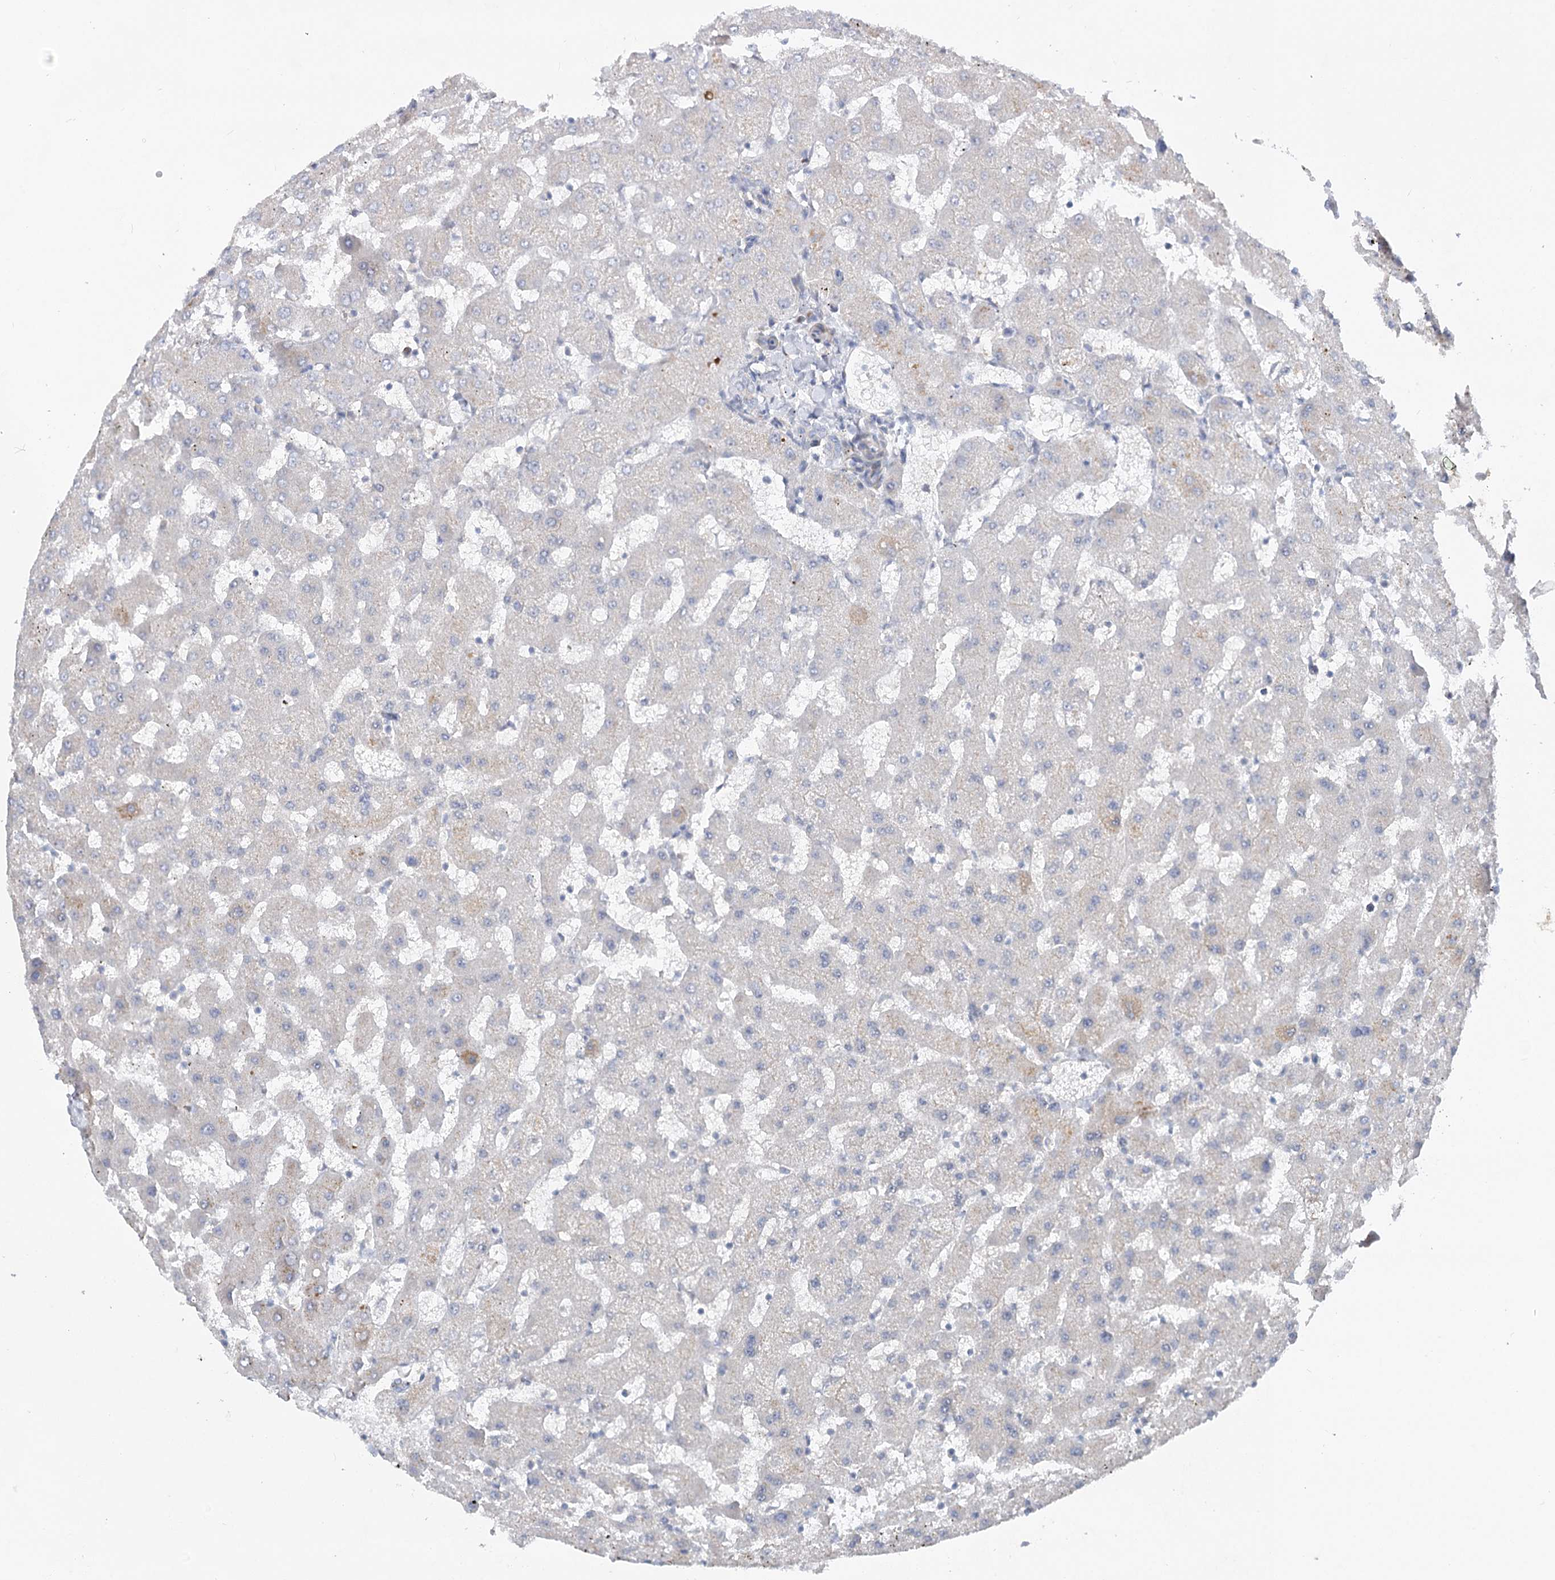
{"staining": {"intensity": "weak", "quantity": "<25%", "location": "cytoplasmic/membranous"}, "tissue": "liver", "cell_type": "Cholangiocytes", "image_type": "normal", "snomed": [{"axis": "morphology", "description": "Normal tissue, NOS"}, {"axis": "topography", "description": "Liver"}], "caption": "Cholangiocytes are negative for brown protein staining in unremarkable liver. Nuclei are stained in blue.", "gene": "FGF19", "patient": {"sex": "female", "age": 63}}